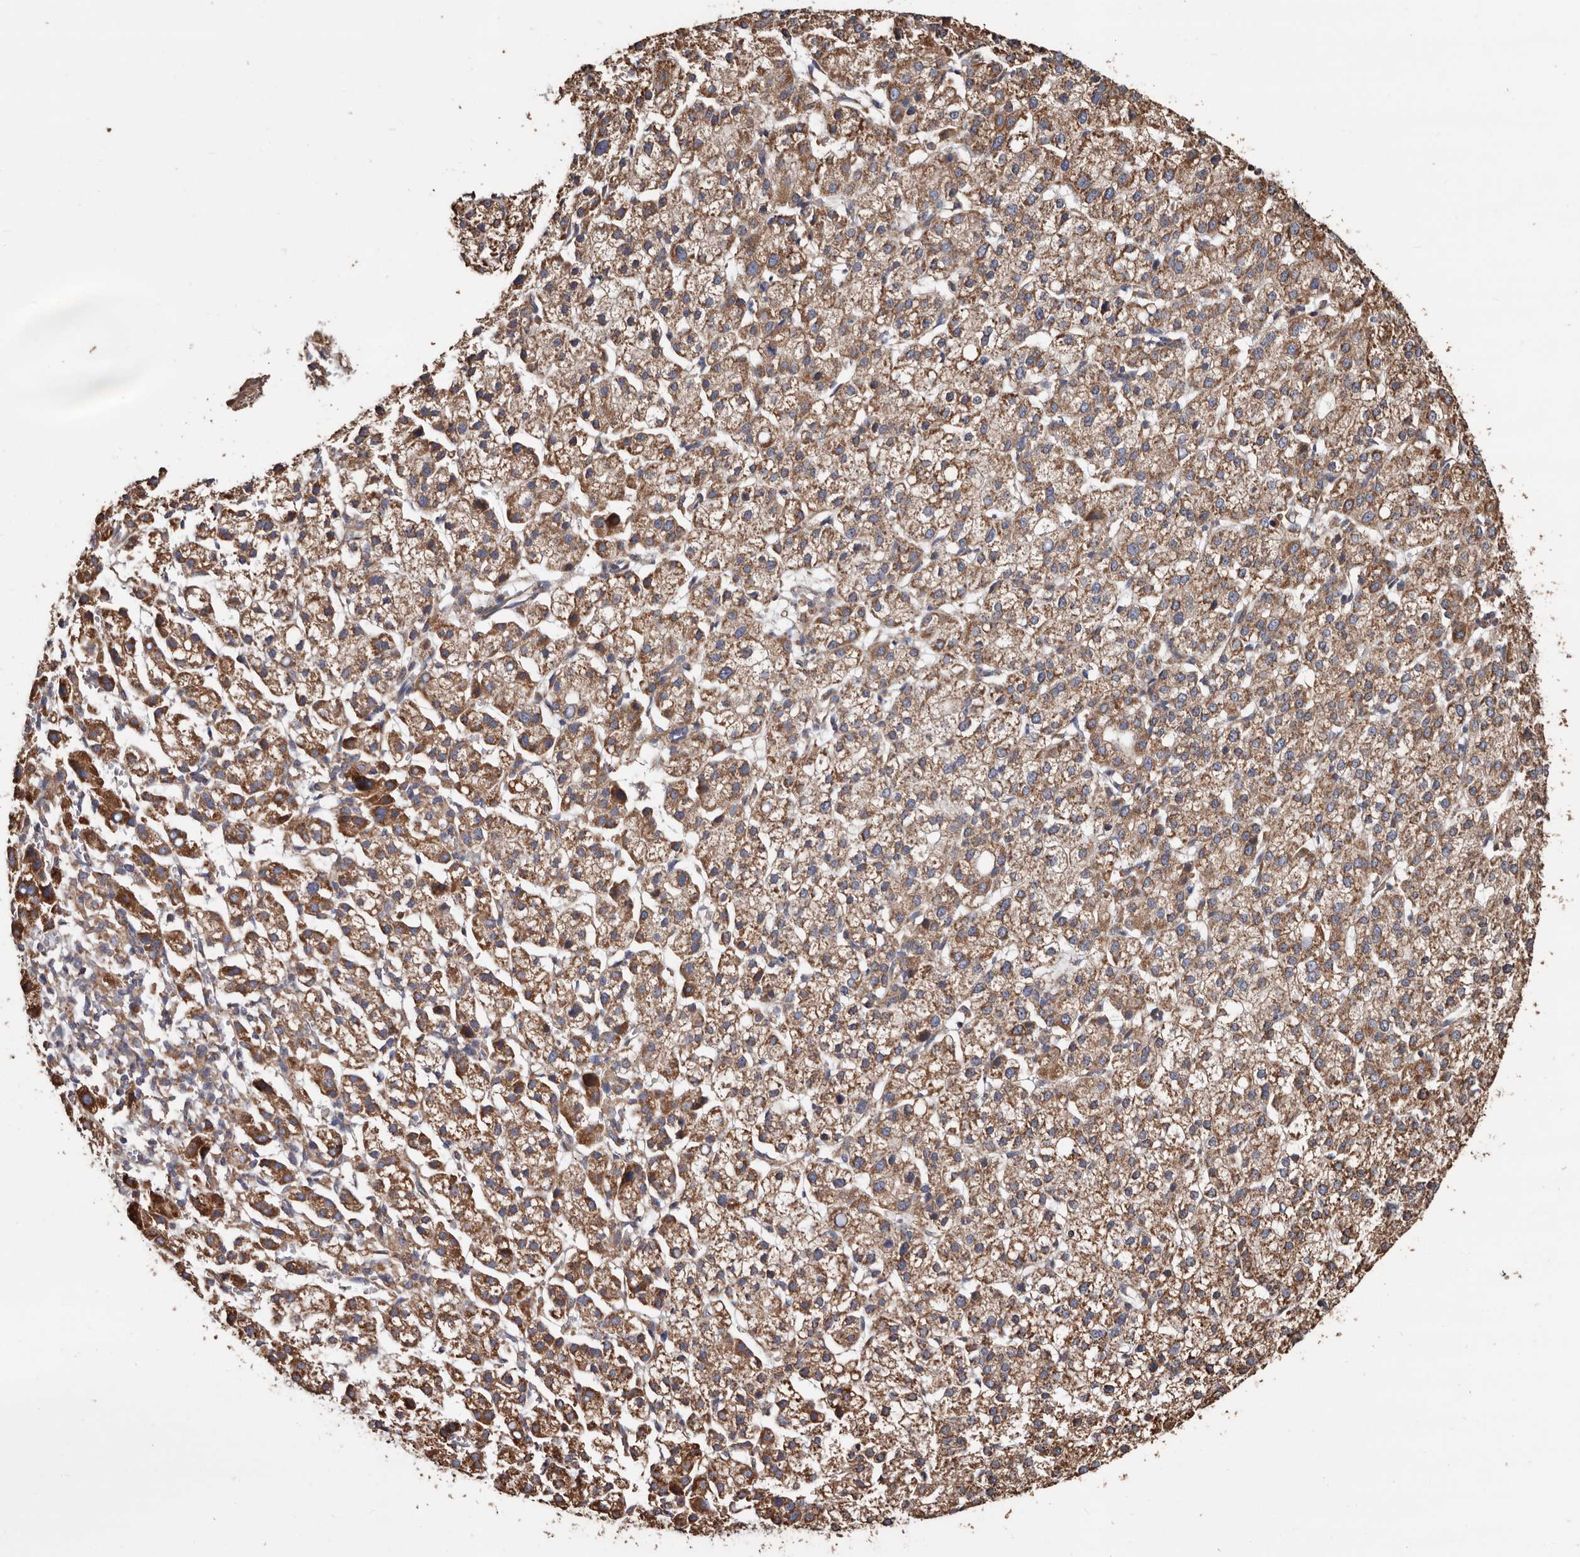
{"staining": {"intensity": "moderate", "quantity": ">75%", "location": "cytoplasmic/membranous"}, "tissue": "liver cancer", "cell_type": "Tumor cells", "image_type": "cancer", "snomed": [{"axis": "morphology", "description": "Carcinoma, Hepatocellular, NOS"}, {"axis": "topography", "description": "Liver"}], "caption": "A medium amount of moderate cytoplasmic/membranous staining is appreciated in approximately >75% of tumor cells in liver cancer tissue. (Stains: DAB in brown, nuclei in blue, Microscopy: brightfield microscopy at high magnification).", "gene": "OSGIN2", "patient": {"sex": "female", "age": 58}}